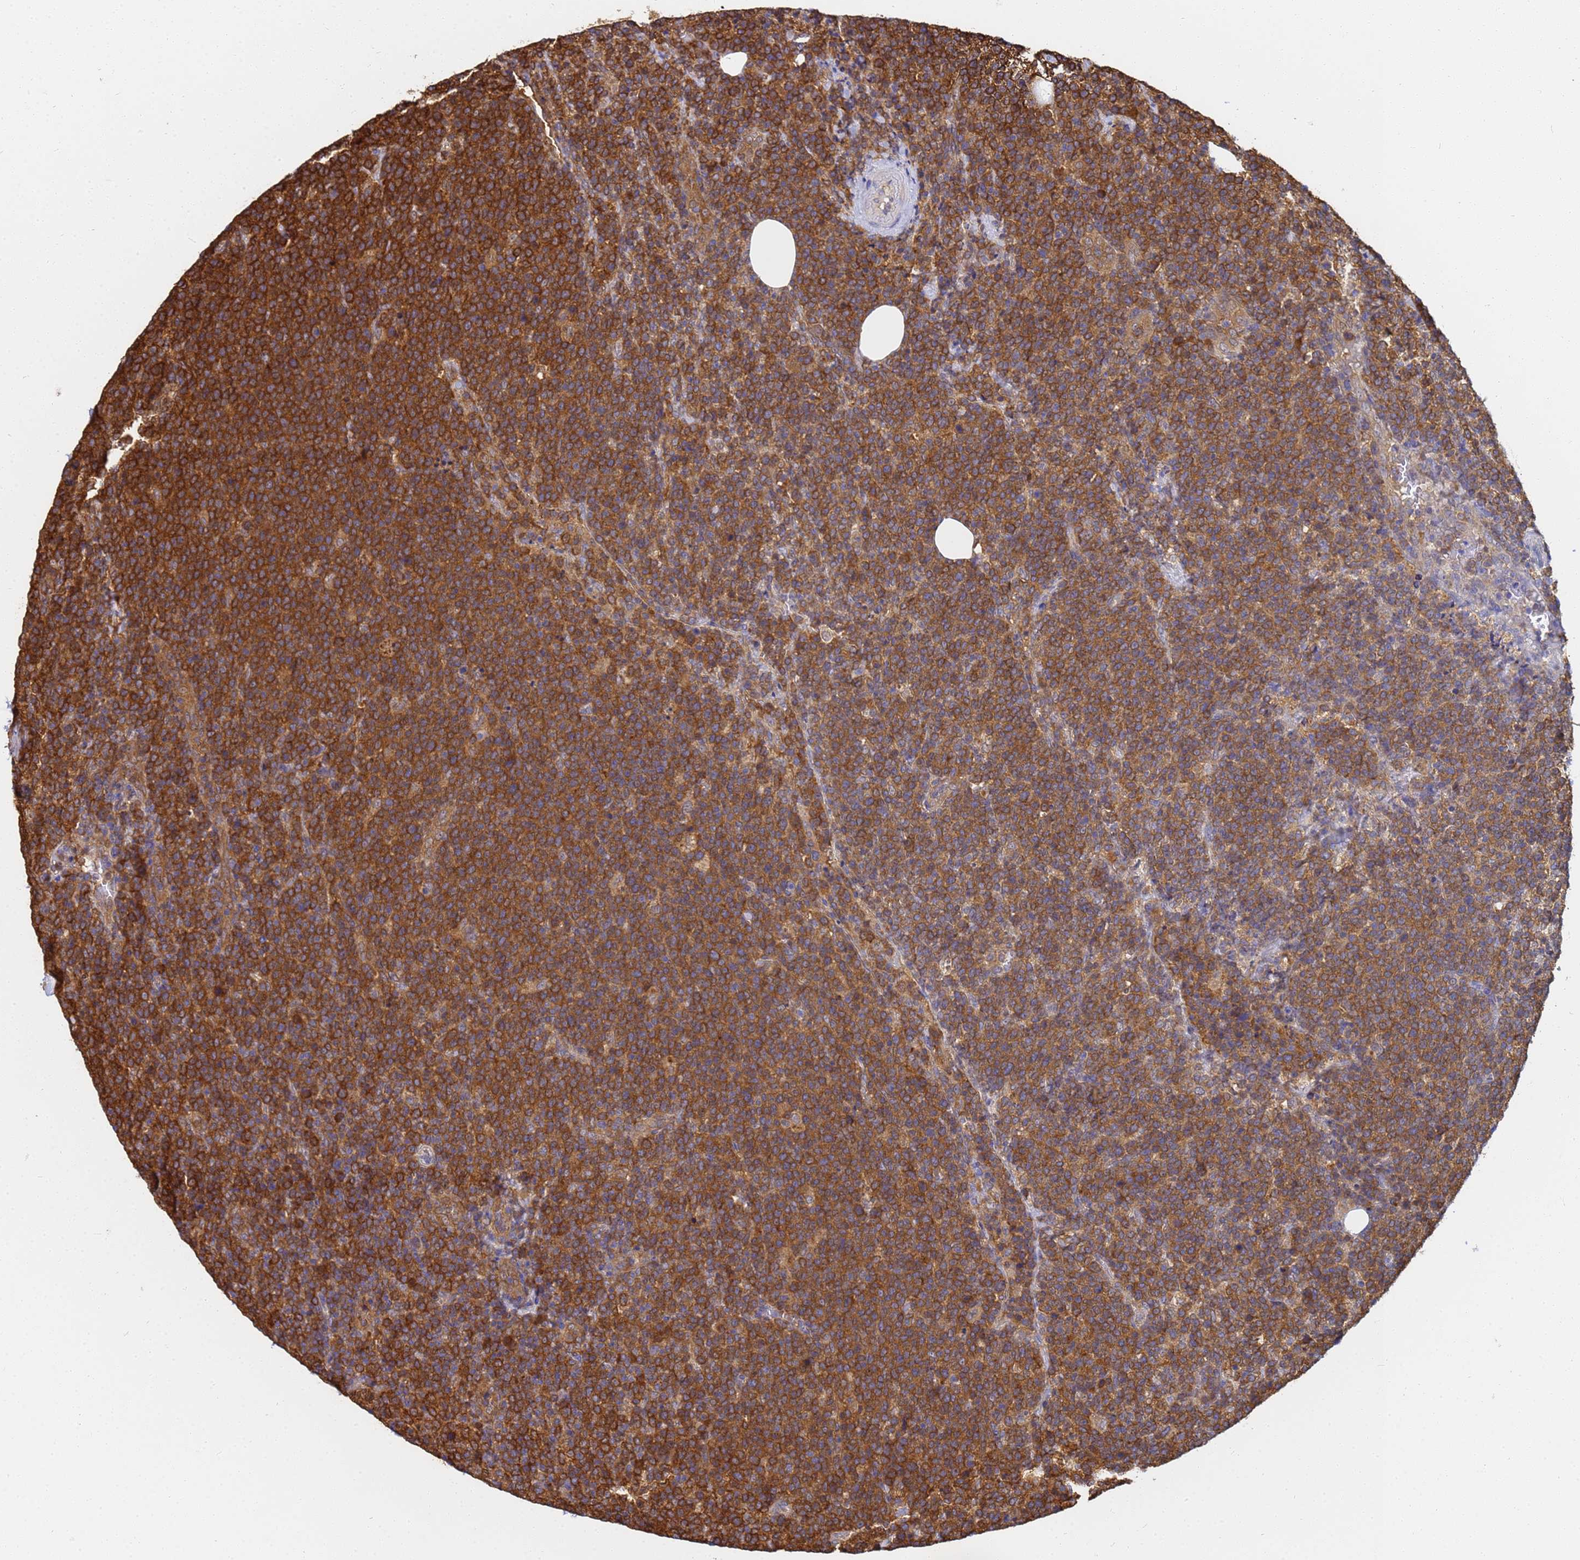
{"staining": {"intensity": "moderate", "quantity": ">75%", "location": "cytoplasmic/membranous"}, "tissue": "lymphoma", "cell_type": "Tumor cells", "image_type": "cancer", "snomed": [{"axis": "morphology", "description": "Malignant lymphoma, non-Hodgkin's type, High grade"}, {"axis": "topography", "description": "Lymph node"}], "caption": "Immunohistochemical staining of lymphoma displays medium levels of moderate cytoplasmic/membranous expression in about >75% of tumor cells.", "gene": "NME1-NME2", "patient": {"sex": "male", "age": 61}}